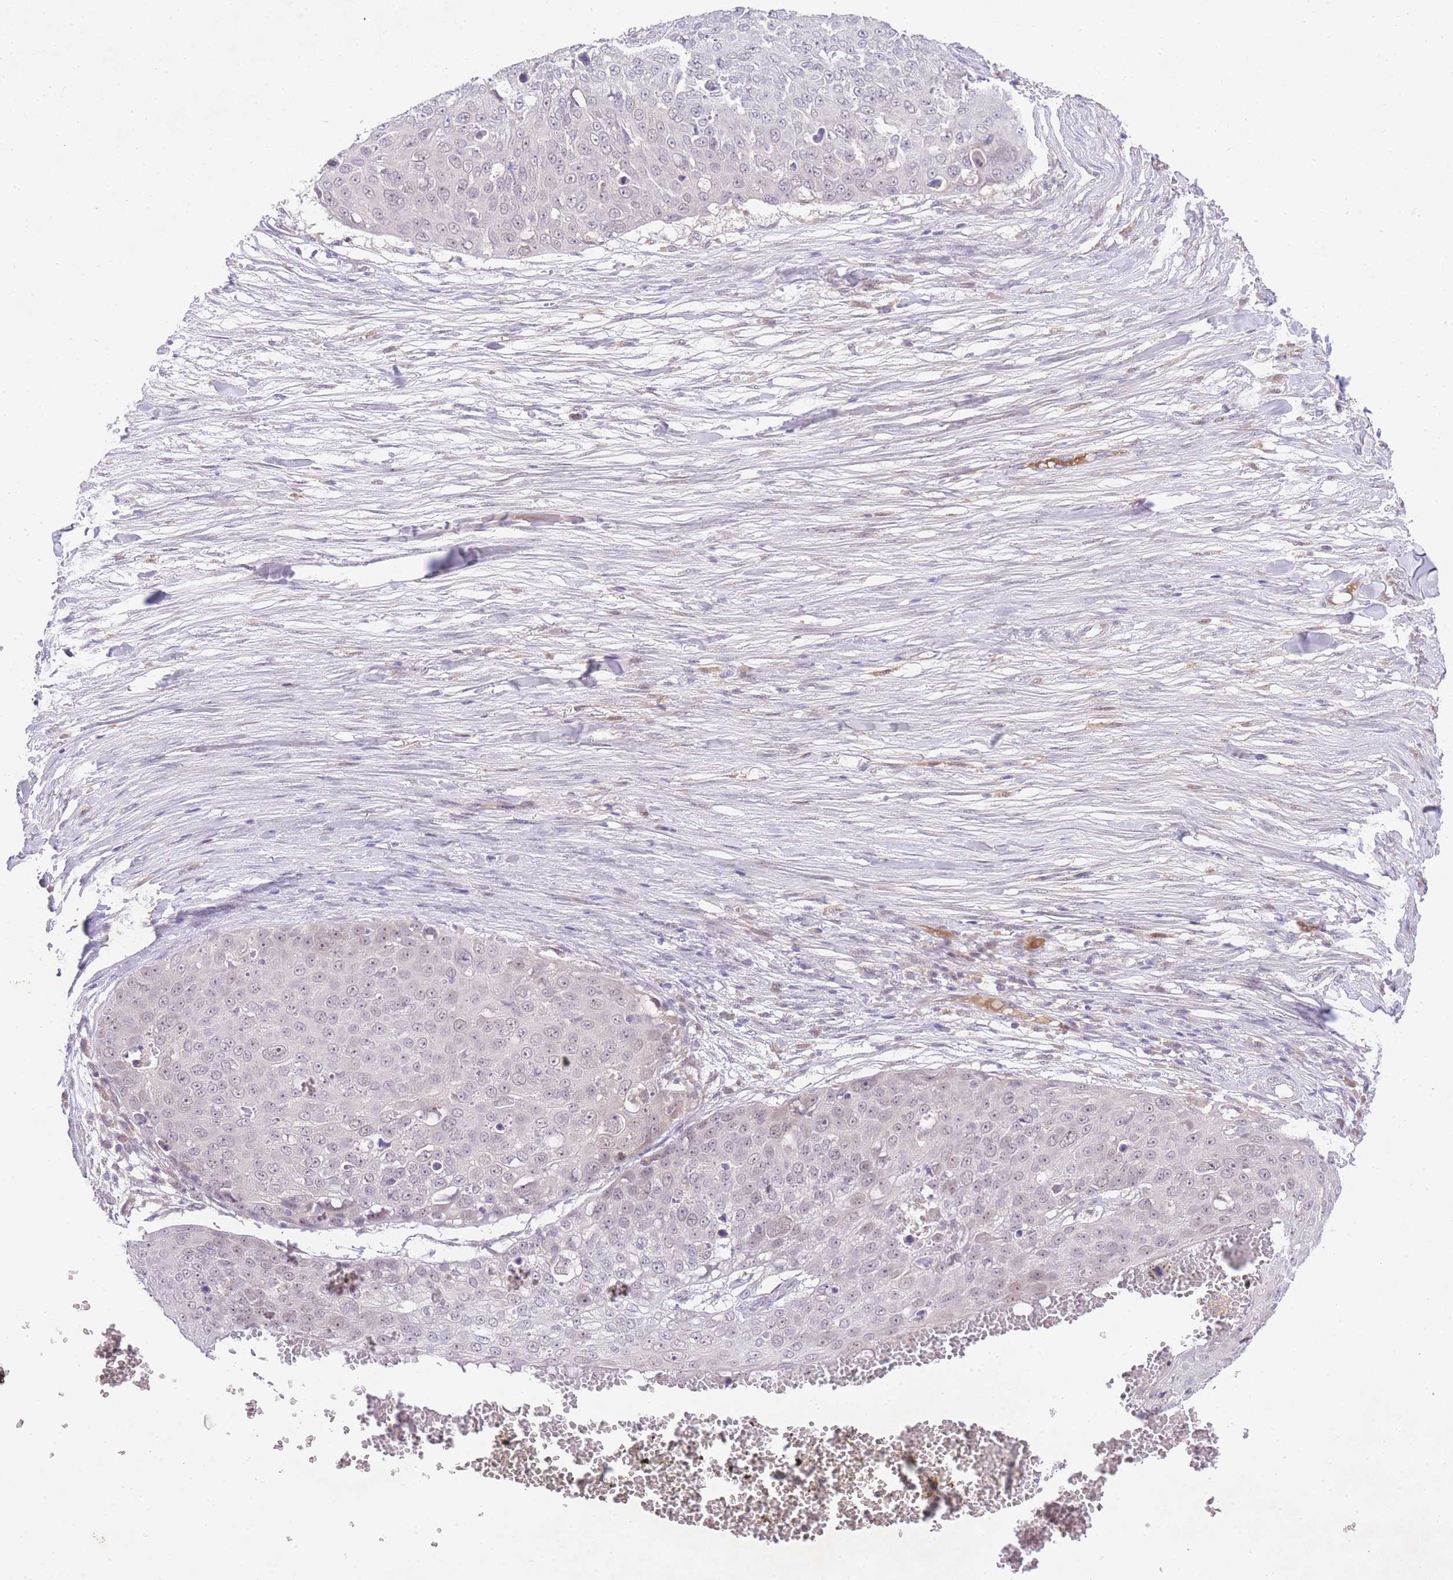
{"staining": {"intensity": "negative", "quantity": "none", "location": "none"}, "tissue": "skin cancer", "cell_type": "Tumor cells", "image_type": "cancer", "snomed": [{"axis": "morphology", "description": "Squamous cell carcinoma, NOS"}, {"axis": "topography", "description": "Skin"}], "caption": "Photomicrograph shows no significant protein expression in tumor cells of skin squamous cell carcinoma.", "gene": "SLC25A33", "patient": {"sex": "male", "age": 71}}